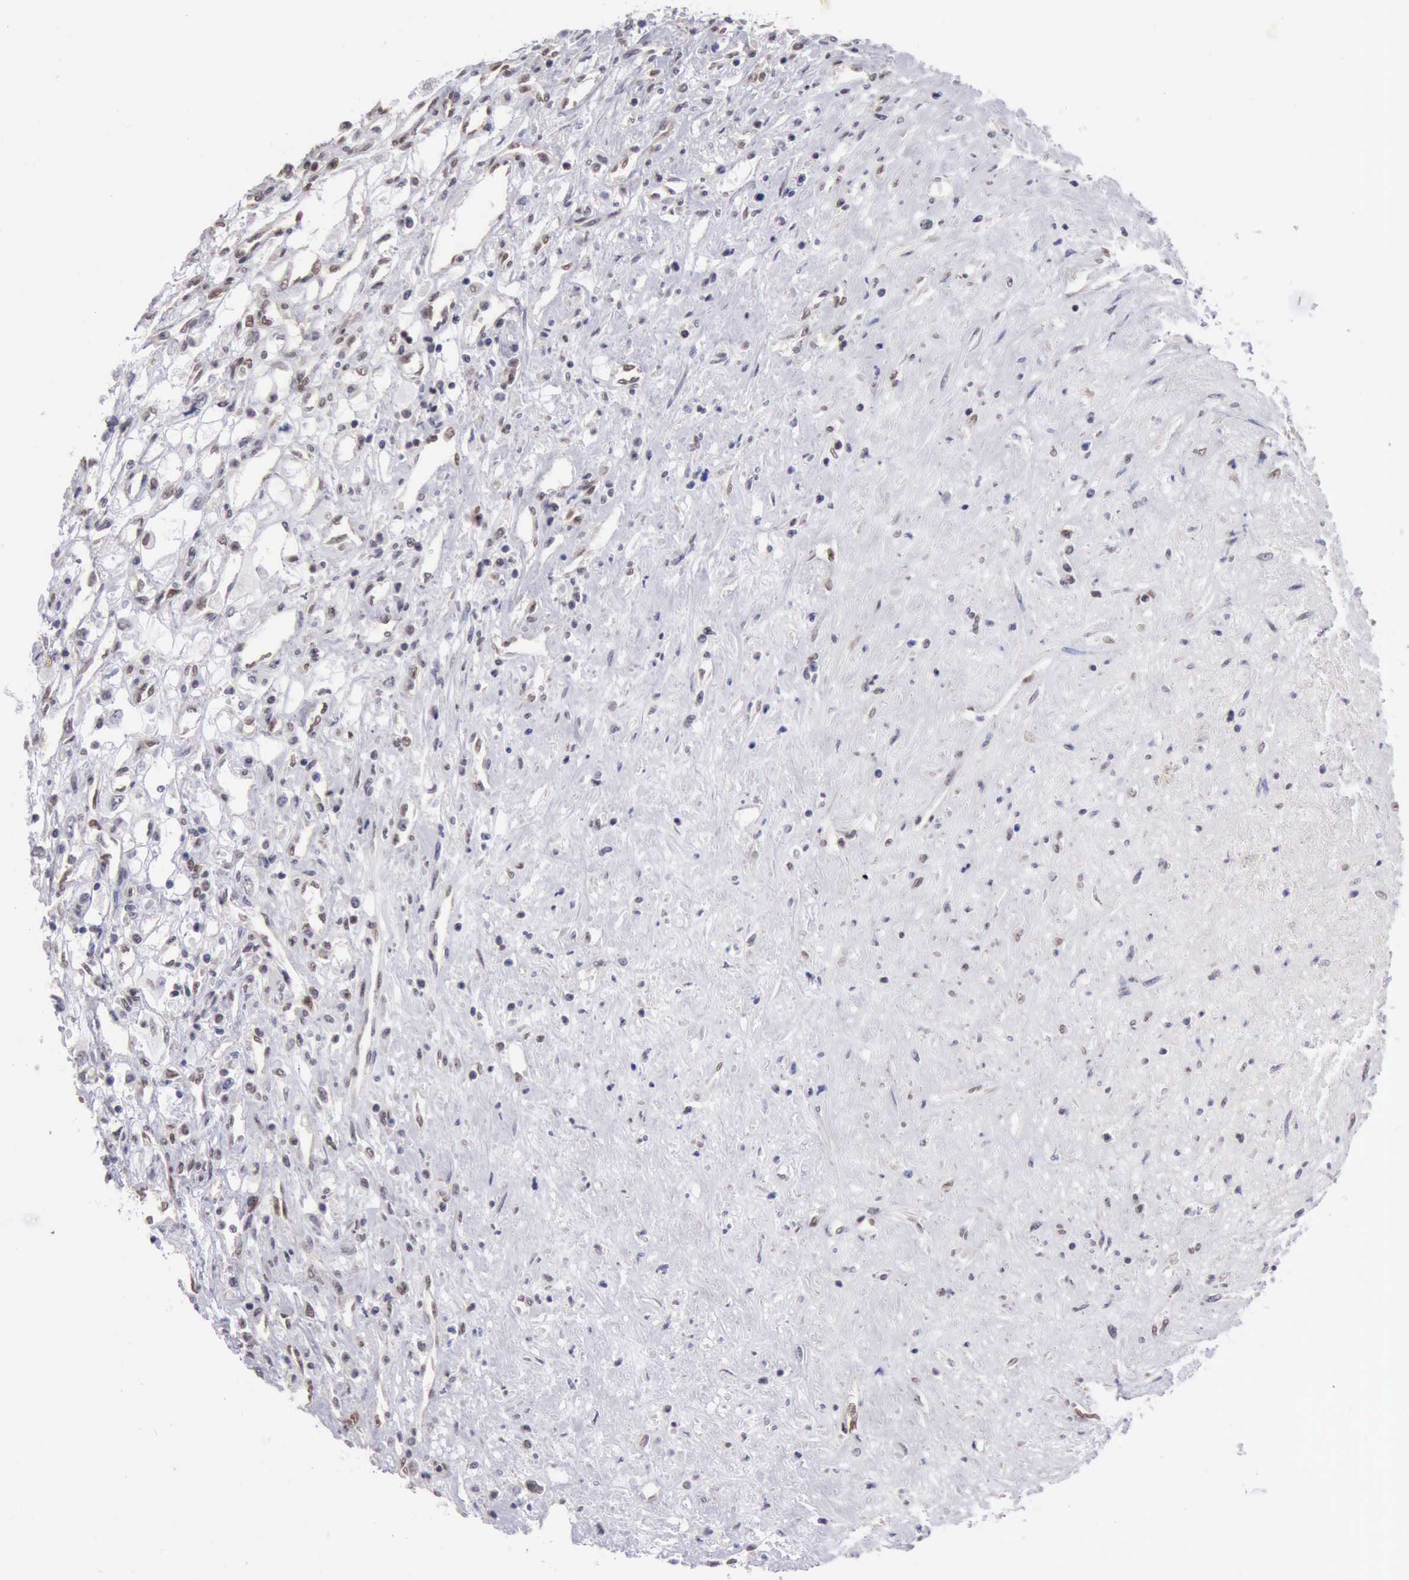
{"staining": {"intensity": "negative", "quantity": "none", "location": "none"}, "tissue": "renal cancer", "cell_type": "Tumor cells", "image_type": "cancer", "snomed": [{"axis": "morphology", "description": "Adenocarcinoma, NOS"}, {"axis": "topography", "description": "Kidney"}], "caption": "Protein analysis of renal cancer displays no significant staining in tumor cells.", "gene": "ERCC4", "patient": {"sex": "male", "age": 57}}